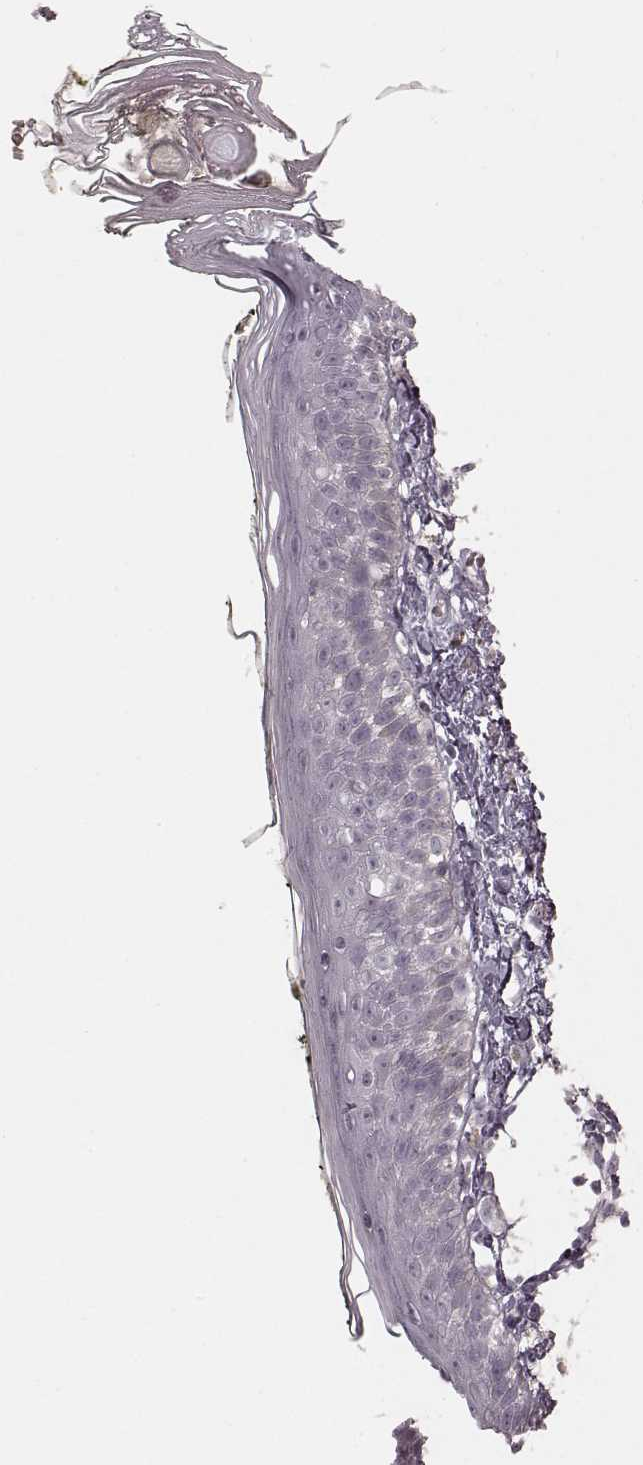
{"staining": {"intensity": "negative", "quantity": "none", "location": "none"}, "tissue": "skin", "cell_type": "Fibroblasts", "image_type": "normal", "snomed": [{"axis": "morphology", "description": "Normal tissue, NOS"}, {"axis": "topography", "description": "Skin"}], "caption": "An image of skin stained for a protein exhibits no brown staining in fibroblasts. (Stains: DAB (3,3'-diaminobenzidine) immunohistochemistry (IHC) with hematoxylin counter stain, Microscopy: brightfield microscopy at high magnification).", "gene": "PRLHR", "patient": {"sex": "male", "age": 76}}